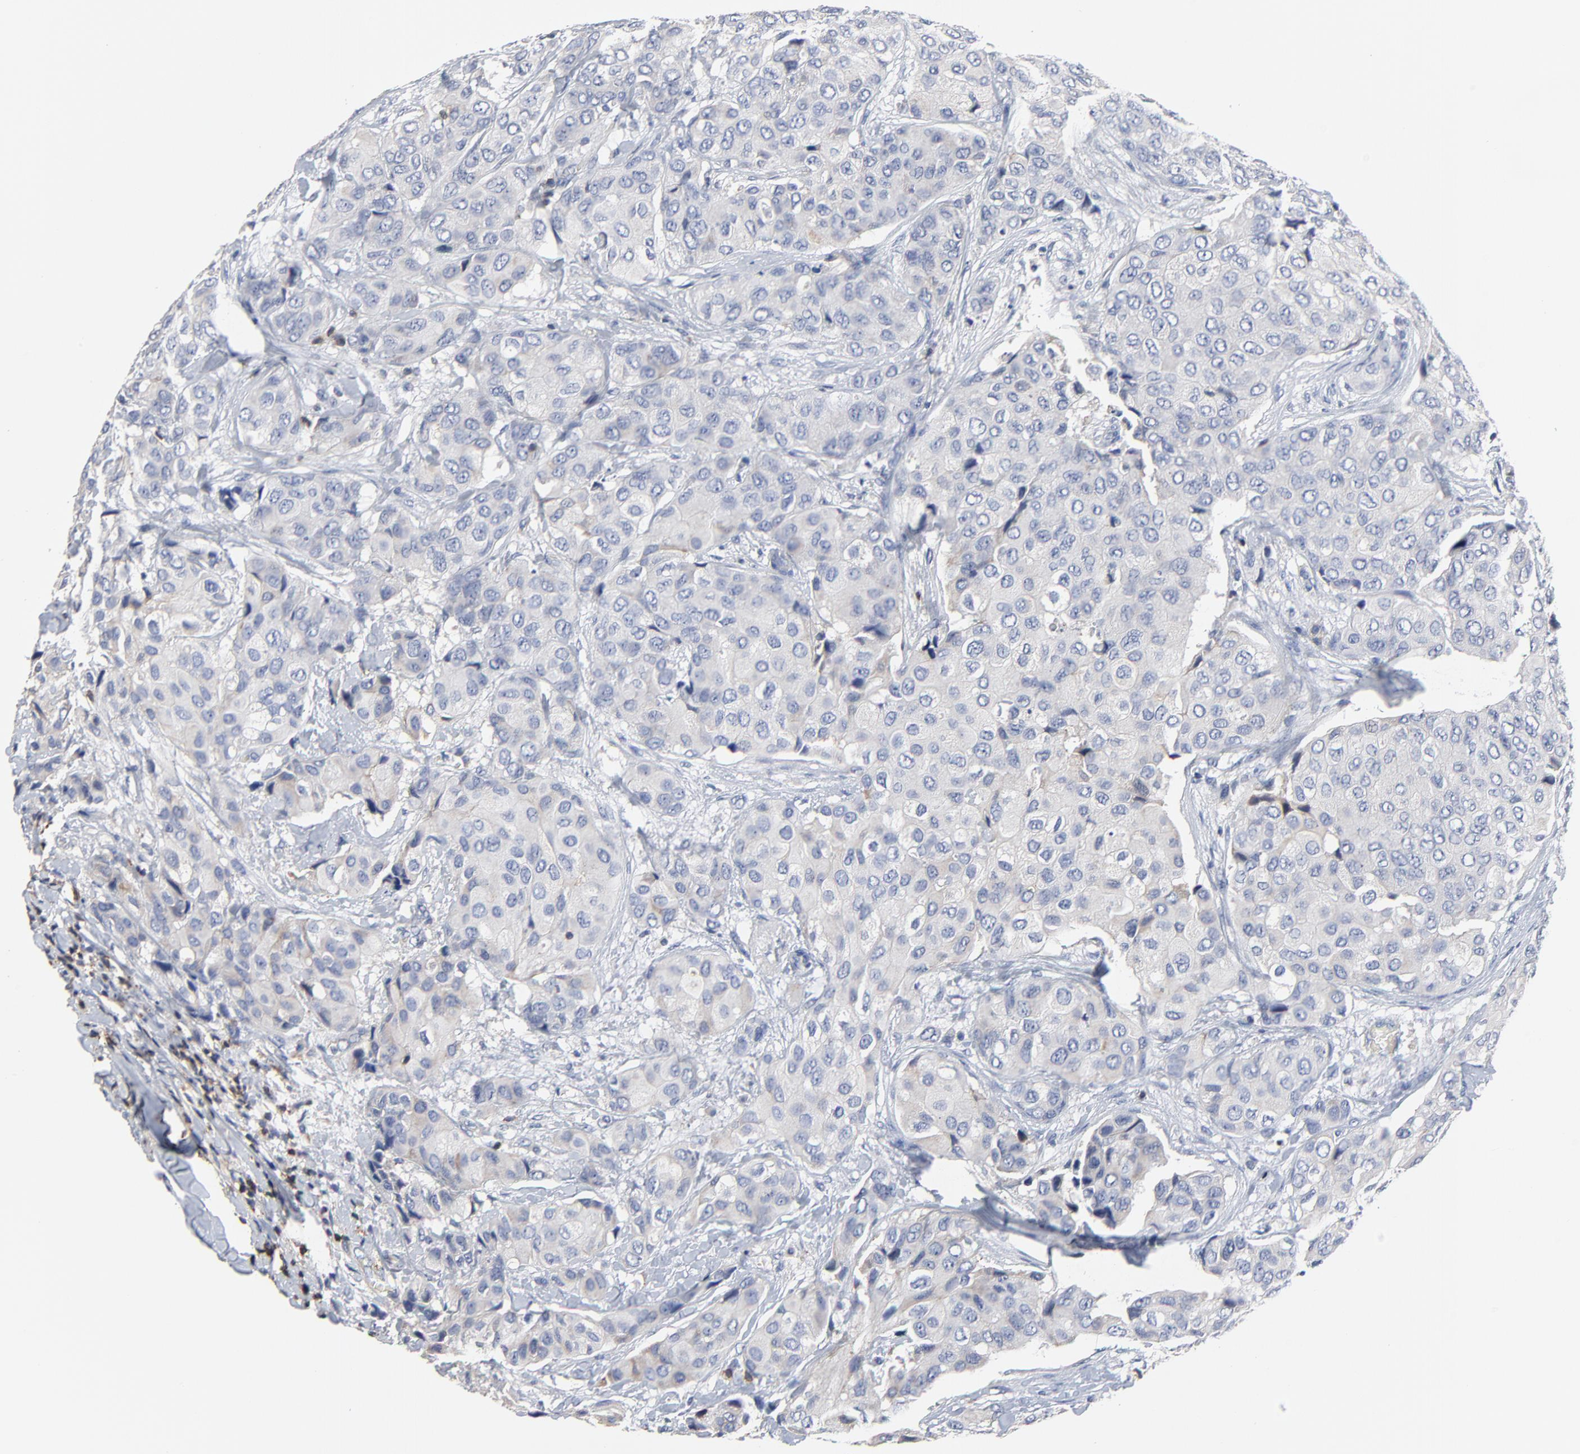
{"staining": {"intensity": "negative", "quantity": "none", "location": "none"}, "tissue": "breast cancer", "cell_type": "Tumor cells", "image_type": "cancer", "snomed": [{"axis": "morphology", "description": "Duct carcinoma"}, {"axis": "topography", "description": "Breast"}], "caption": "The photomicrograph shows no staining of tumor cells in breast cancer.", "gene": "SKAP1", "patient": {"sex": "female", "age": 68}}